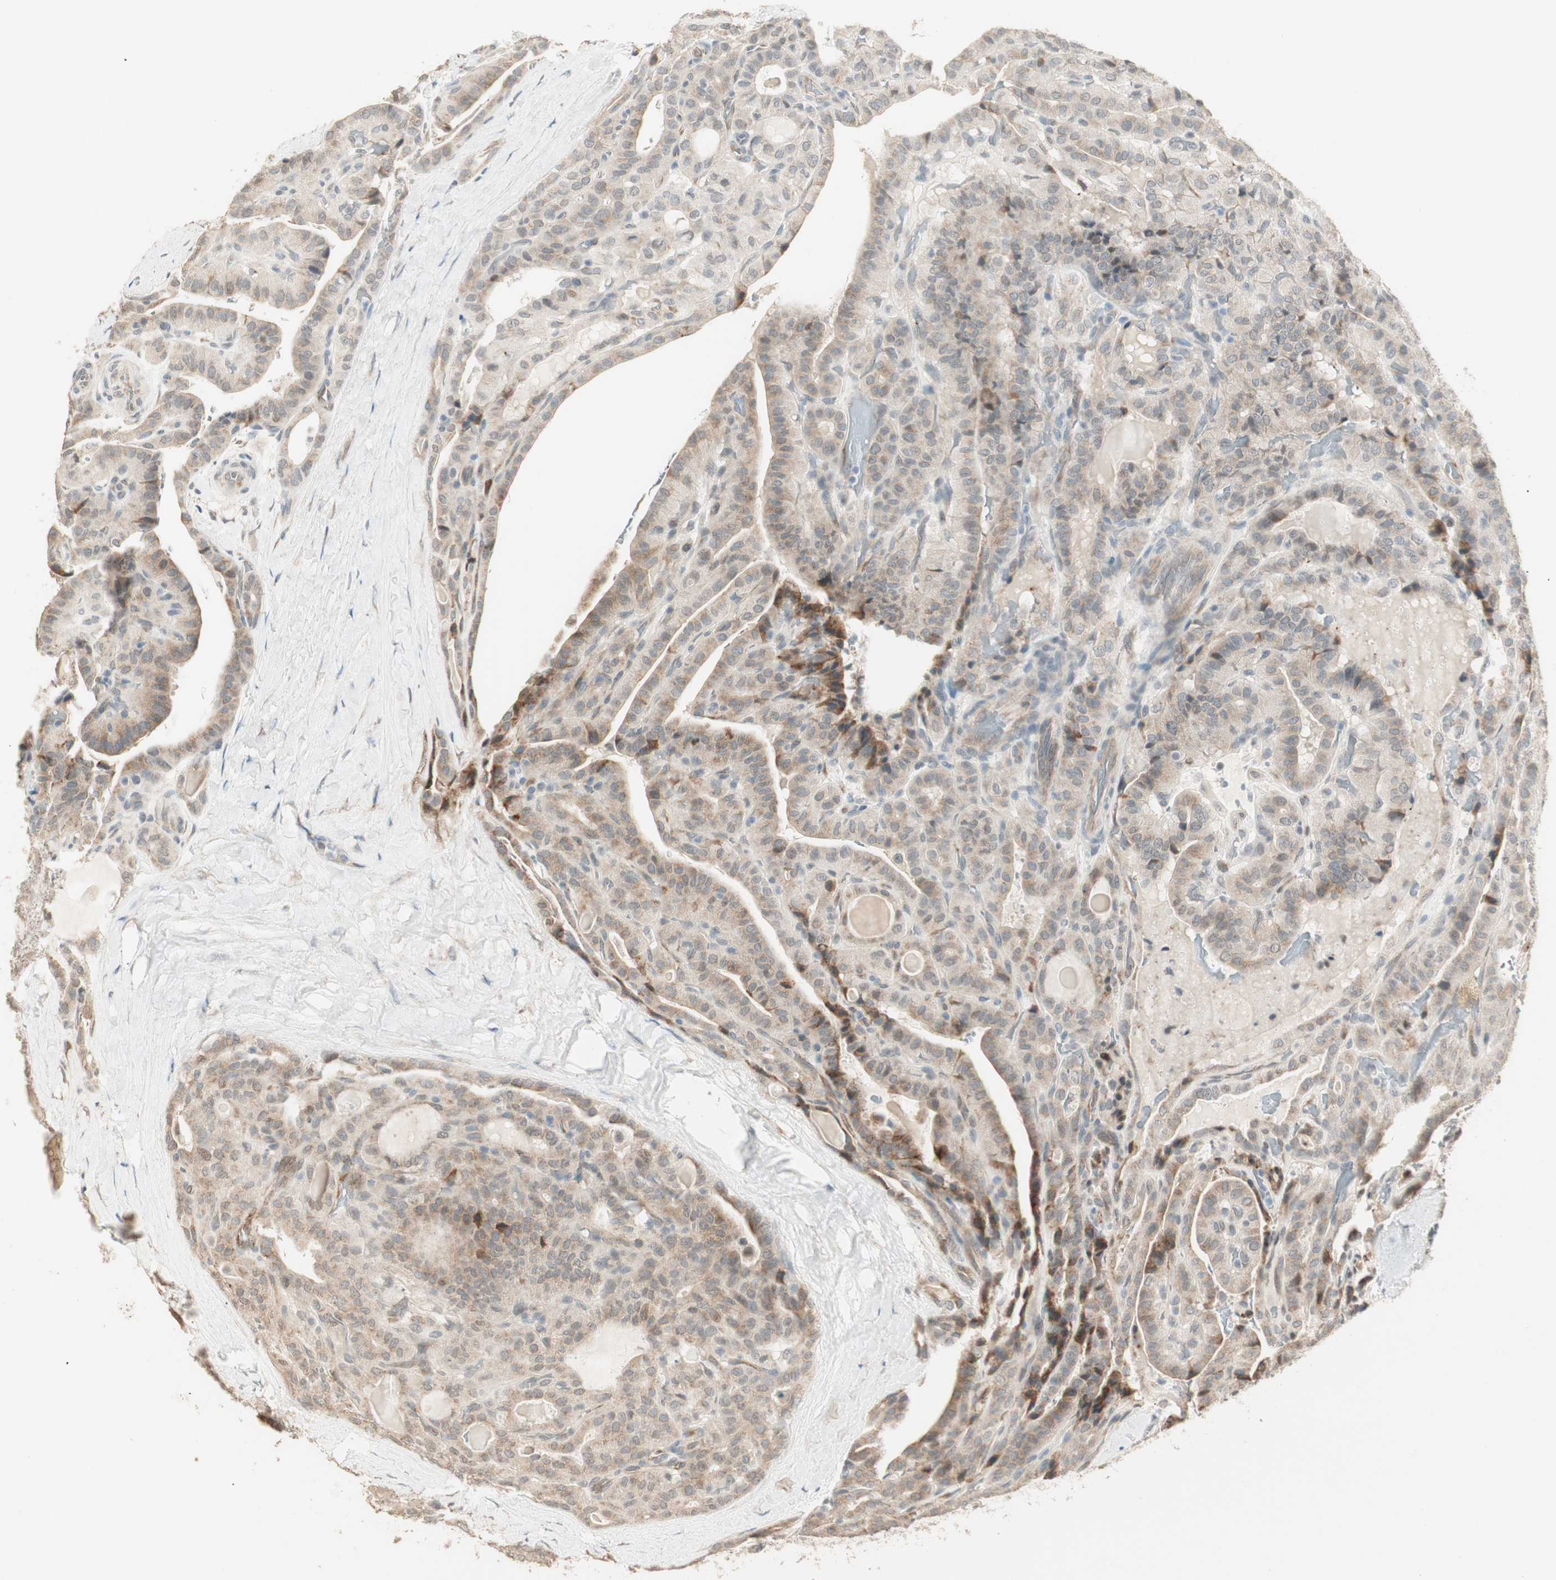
{"staining": {"intensity": "weak", "quantity": ">75%", "location": "cytoplasmic/membranous"}, "tissue": "thyroid cancer", "cell_type": "Tumor cells", "image_type": "cancer", "snomed": [{"axis": "morphology", "description": "Papillary adenocarcinoma, NOS"}, {"axis": "topography", "description": "Thyroid gland"}], "caption": "The histopathology image reveals a brown stain indicating the presence of a protein in the cytoplasmic/membranous of tumor cells in thyroid cancer.", "gene": "TASOR", "patient": {"sex": "male", "age": 77}}